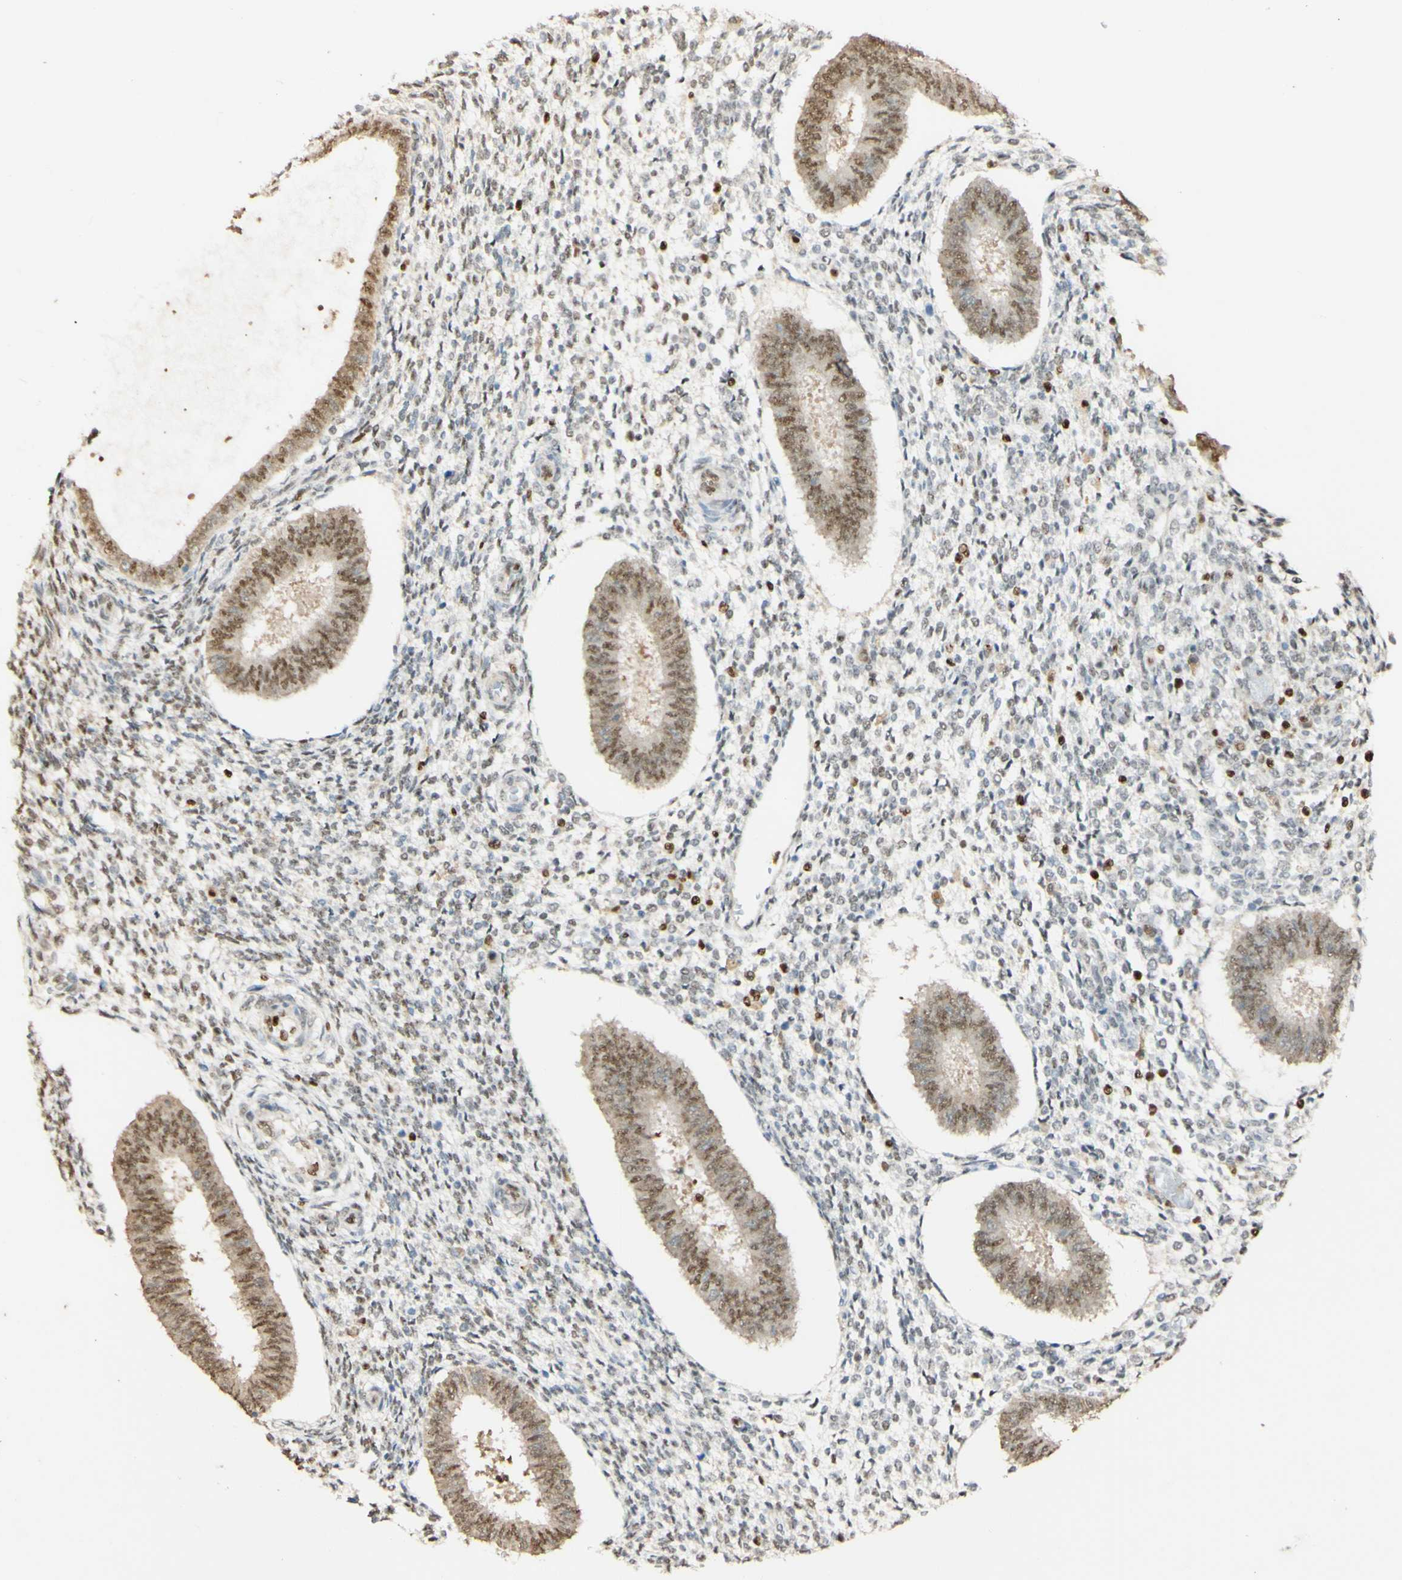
{"staining": {"intensity": "negative", "quantity": "none", "location": "none"}, "tissue": "endometrium", "cell_type": "Cells in endometrial stroma", "image_type": "normal", "snomed": [{"axis": "morphology", "description": "Normal tissue, NOS"}, {"axis": "topography", "description": "Endometrium"}], "caption": "The immunohistochemistry histopathology image has no significant expression in cells in endometrial stroma of endometrium.", "gene": "MAP3K4", "patient": {"sex": "female", "age": 35}}